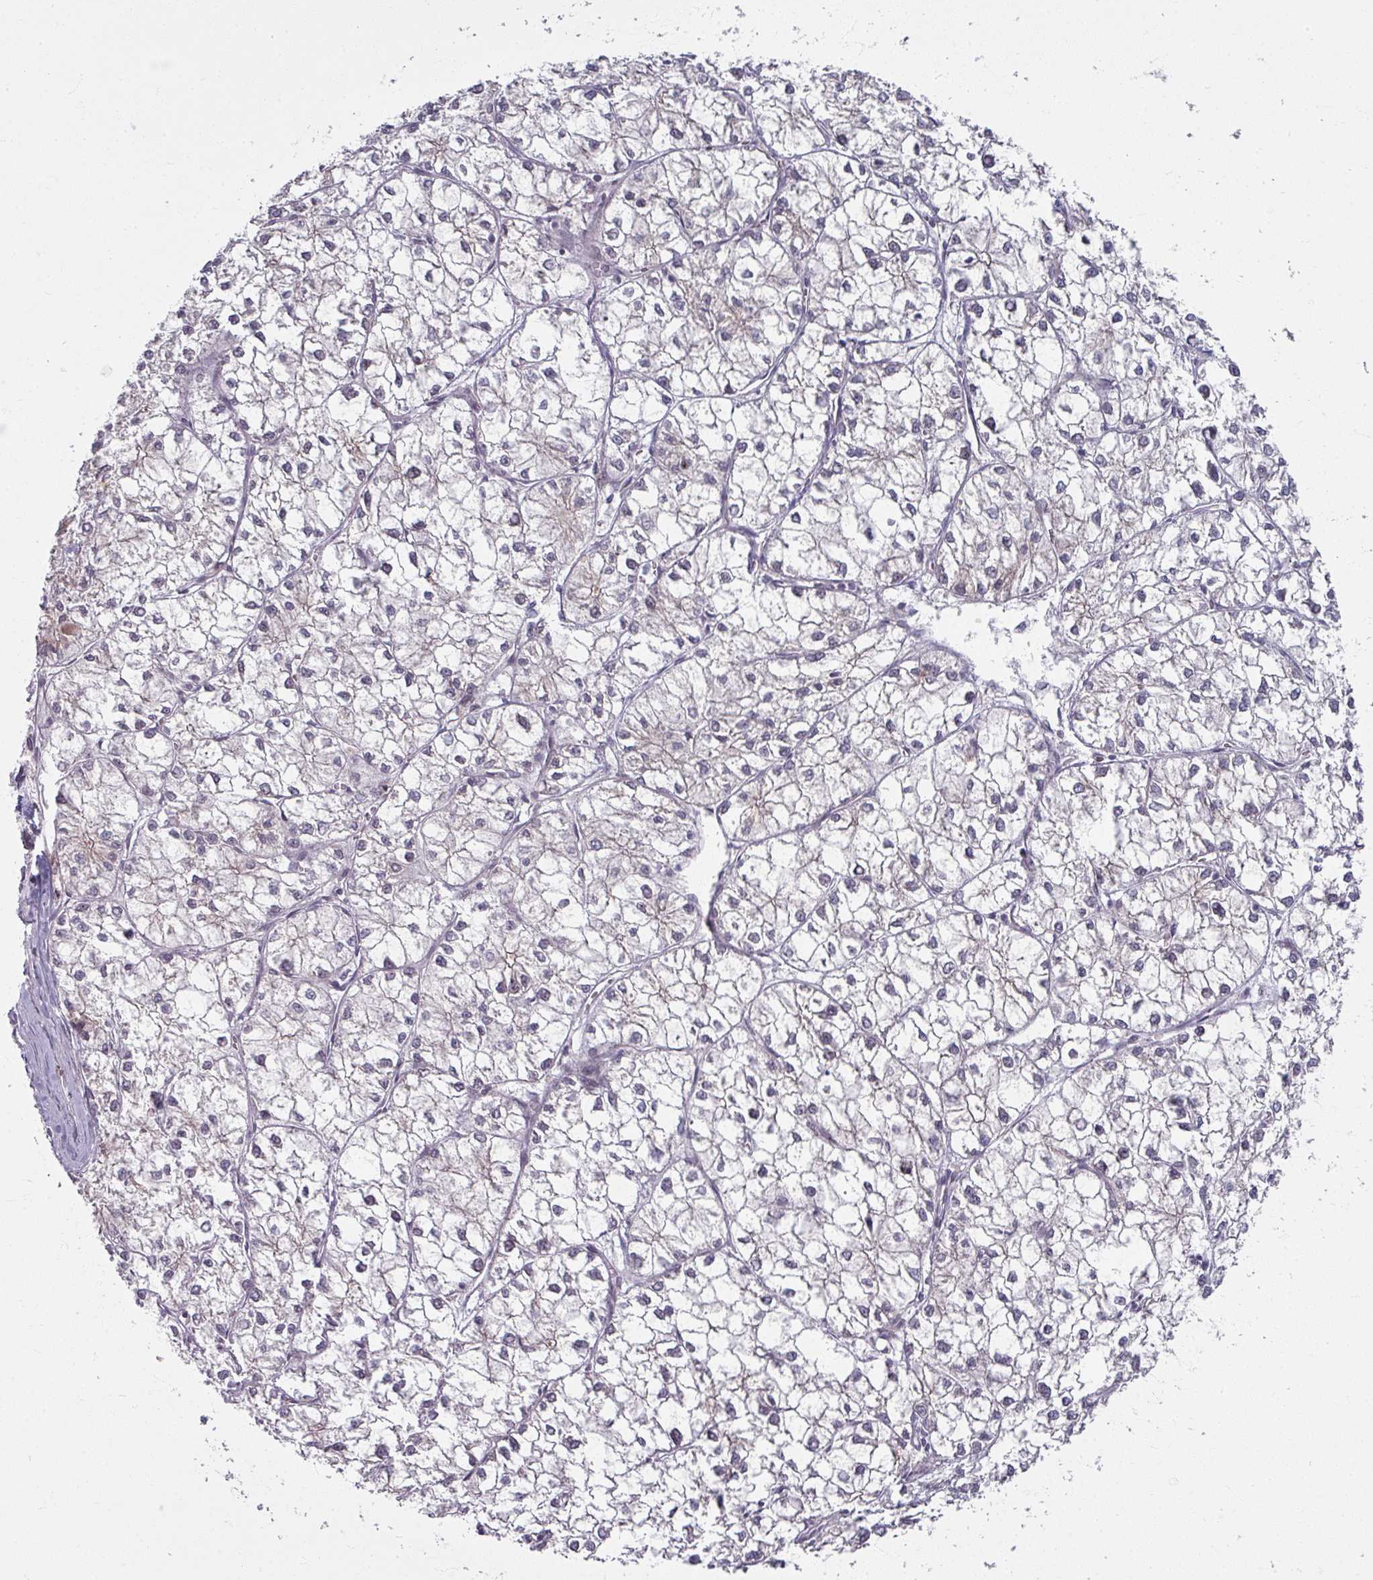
{"staining": {"intensity": "negative", "quantity": "none", "location": "none"}, "tissue": "liver cancer", "cell_type": "Tumor cells", "image_type": "cancer", "snomed": [{"axis": "morphology", "description": "Carcinoma, Hepatocellular, NOS"}, {"axis": "topography", "description": "Liver"}], "caption": "Immunohistochemistry (IHC) histopathology image of hepatocellular carcinoma (liver) stained for a protein (brown), which displays no staining in tumor cells.", "gene": "KLC3", "patient": {"sex": "female", "age": 43}}